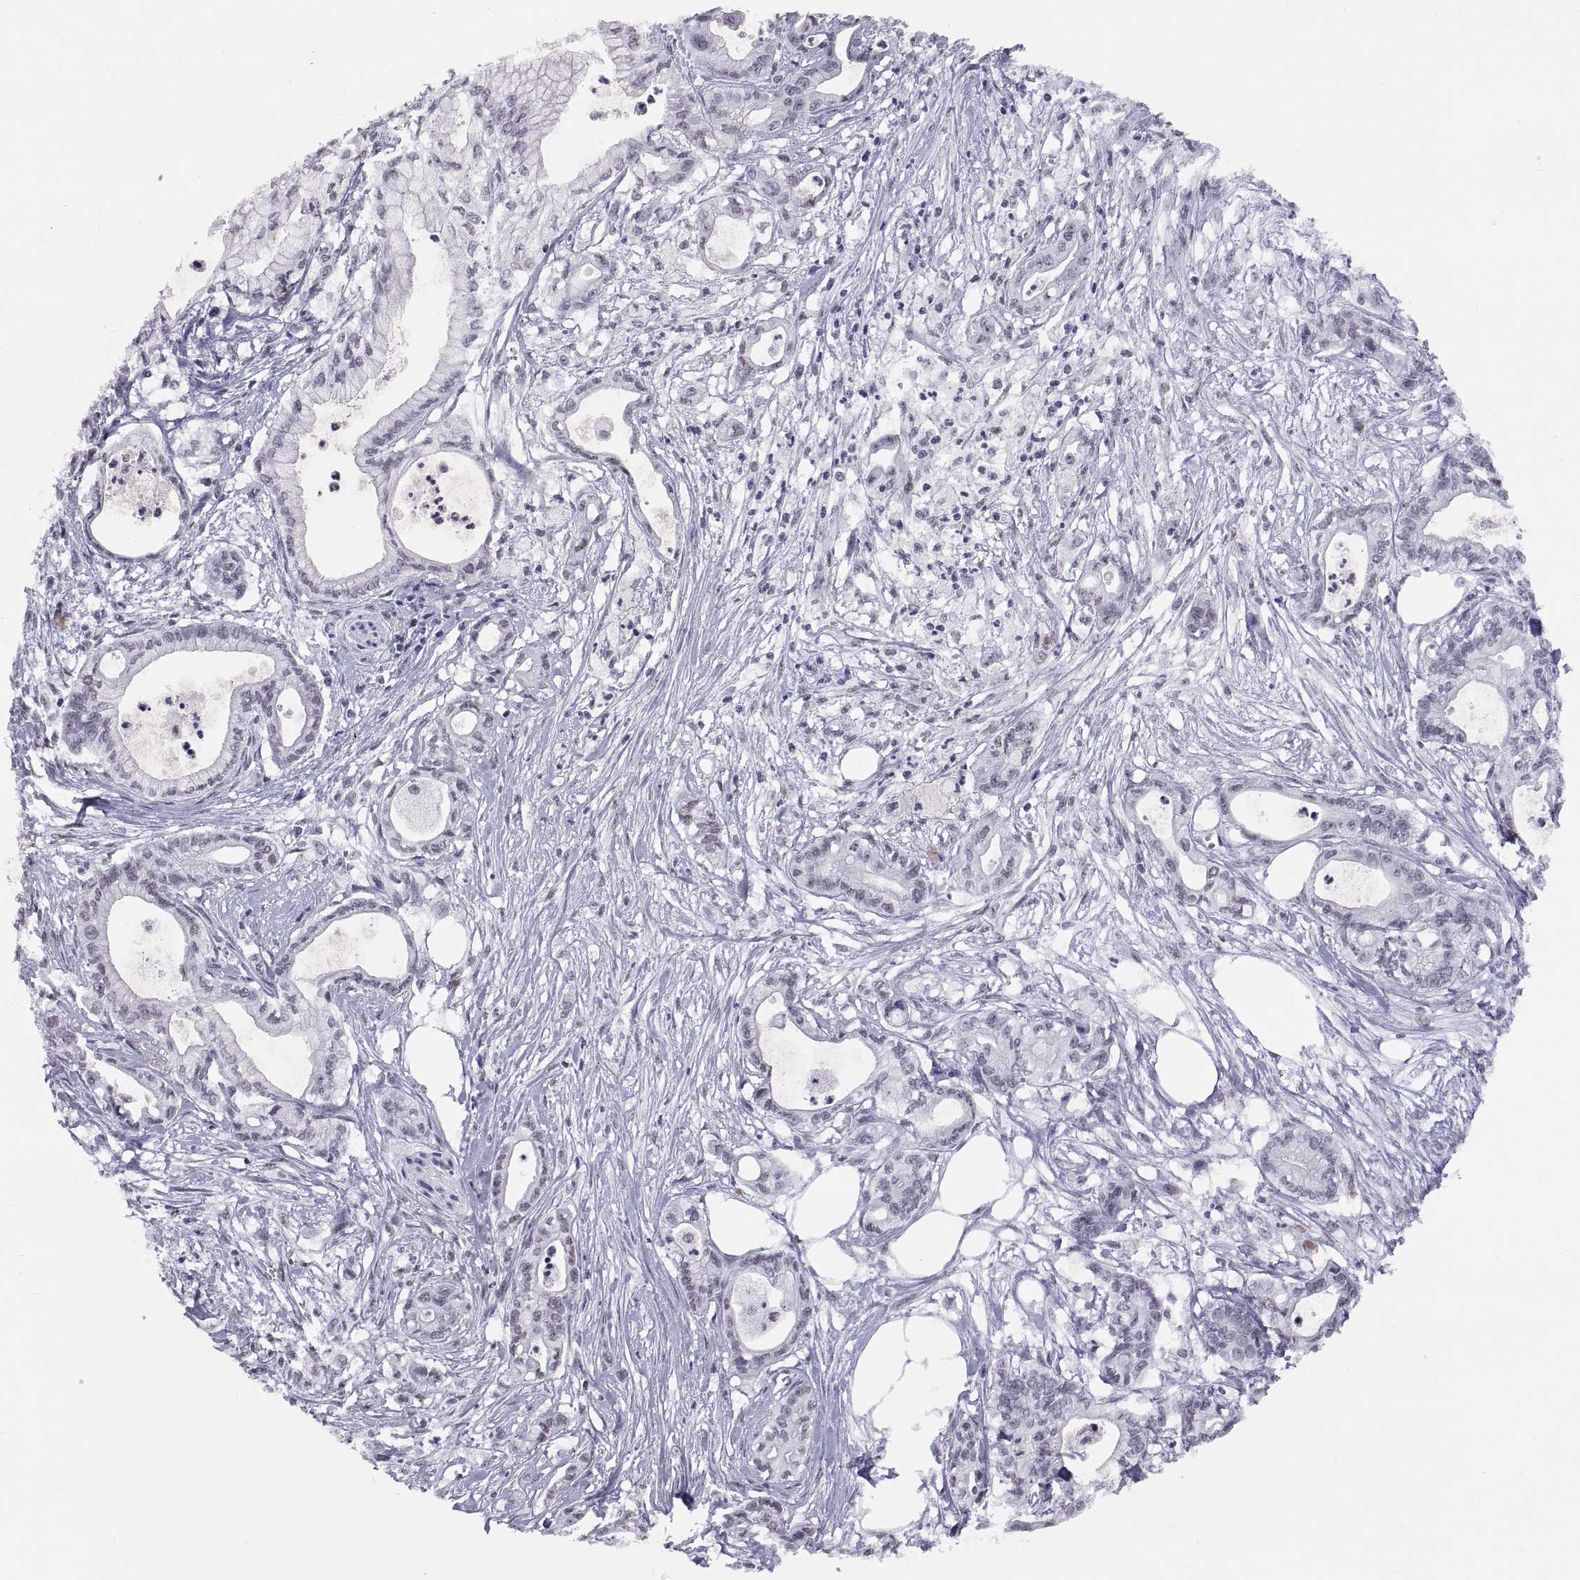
{"staining": {"intensity": "negative", "quantity": "none", "location": "none"}, "tissue": "pancreatic cancer", "cell_type": "Tumor cells", "image_type": "cancer", "snomed": [{"axis": "morphology", "description": "Adenocarcinoma, NOS"}, {"axis": "topography", "description": "Pancreas"}], "caption": "Adenocarcinoma (pancreatic) was stained to show a protein in brown. There is no significant staining in tumor cells.", "gene": "NEUROD6", "patient": {"sex": "male", "age": 71}}